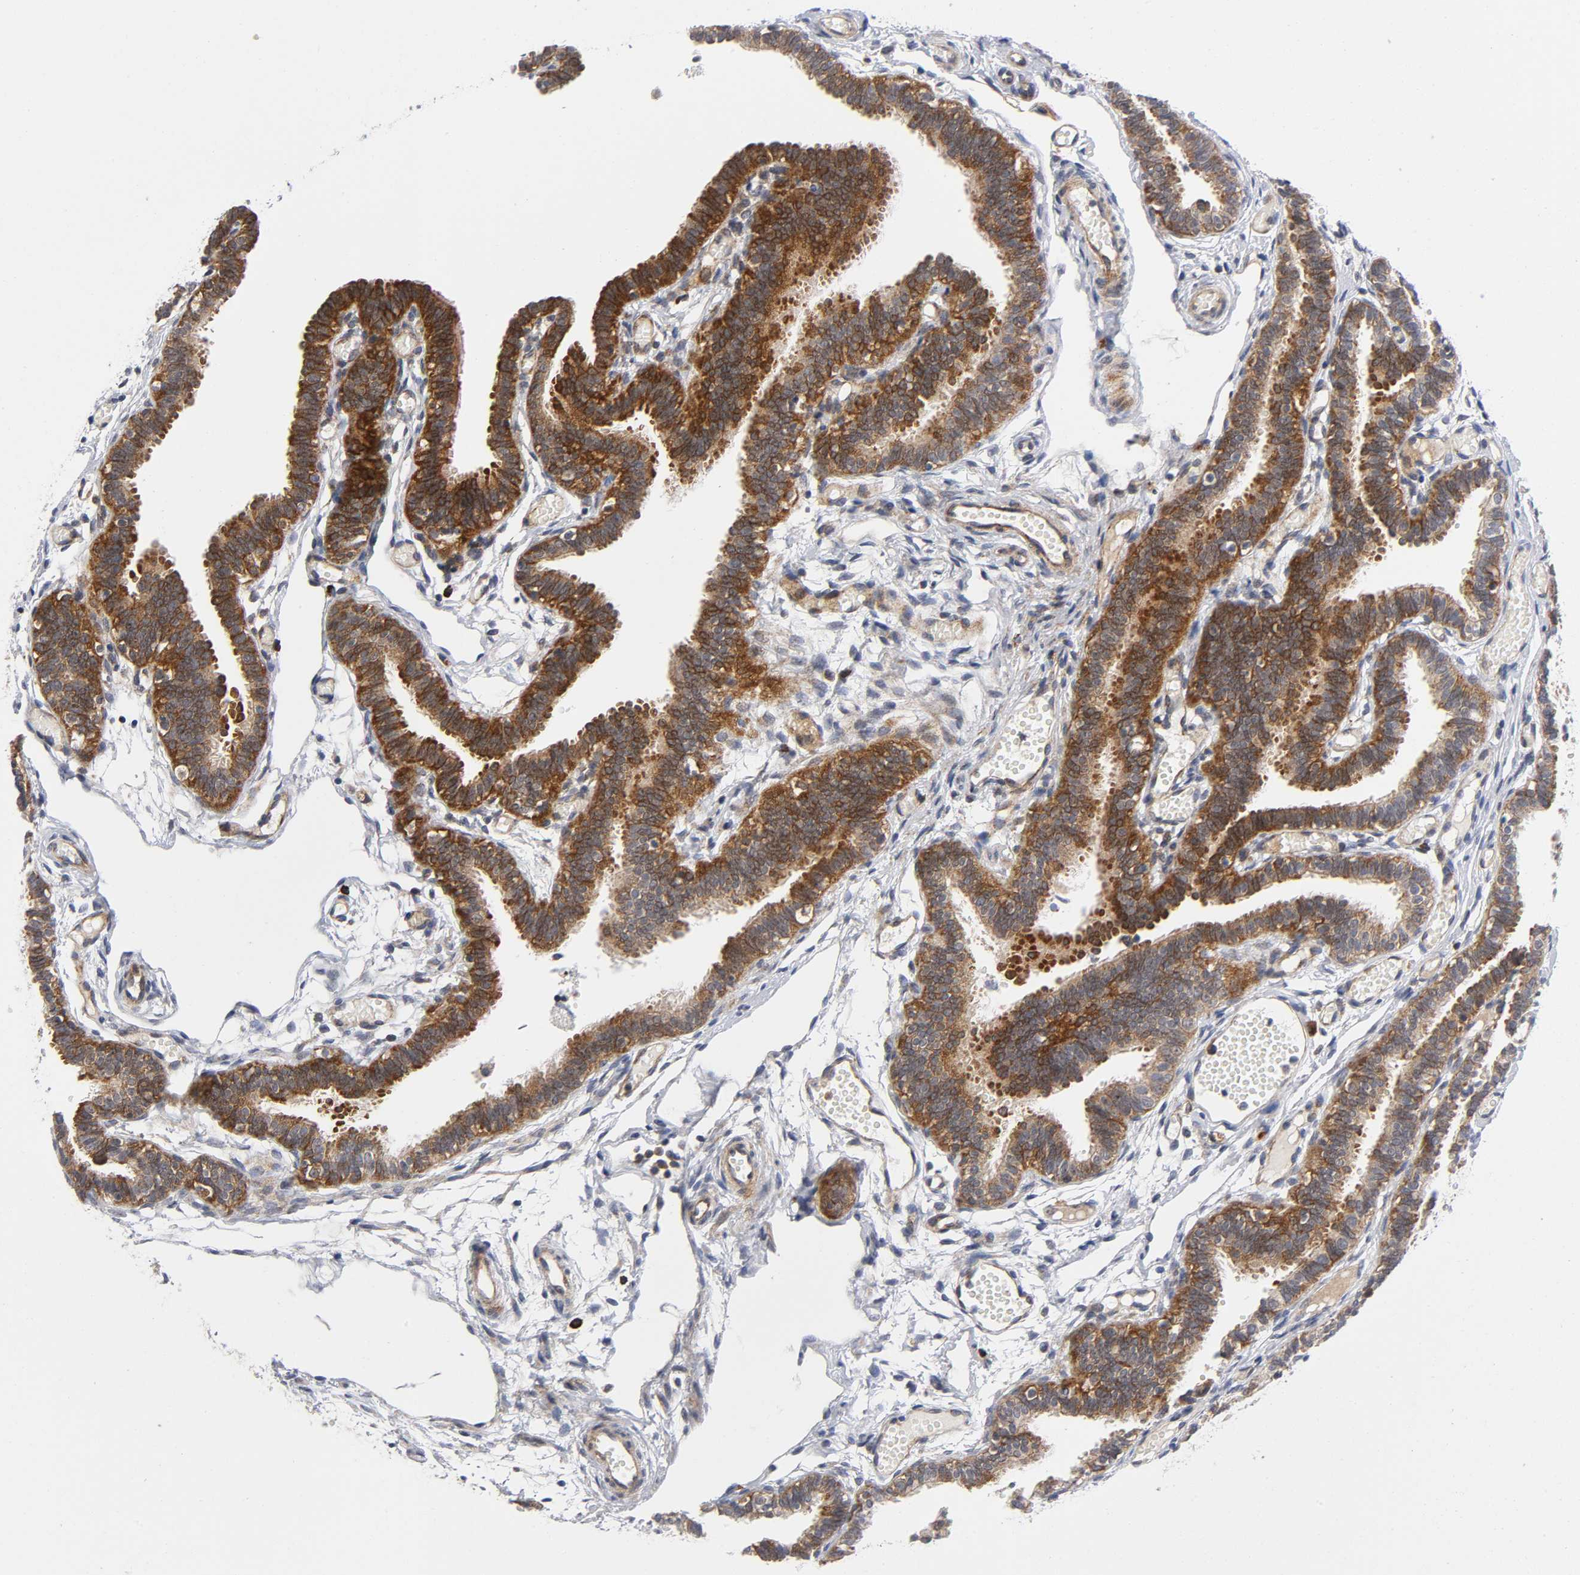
{"staining": {"intensity": "strong", "quantity": ">75%", "location": "cytoplasmic/membranous"}, "tissue": "fallopian tube", "cell_type": "Glandular cells", "image_type": "normal", "snomed": [{"axis": "morphology", "description": "Normal tissue, NOS"}, {"axis": "topography", "description": "Fallopian tube"}], "caption": "This is an image of immunohistochemistry (IHC) staining of benign fallopian tube, which shows strong expression in the cytoplasmic/membranous of glandular cells.", "gene": "EIF5", "patient": {"sex": "female", "age": 29}}